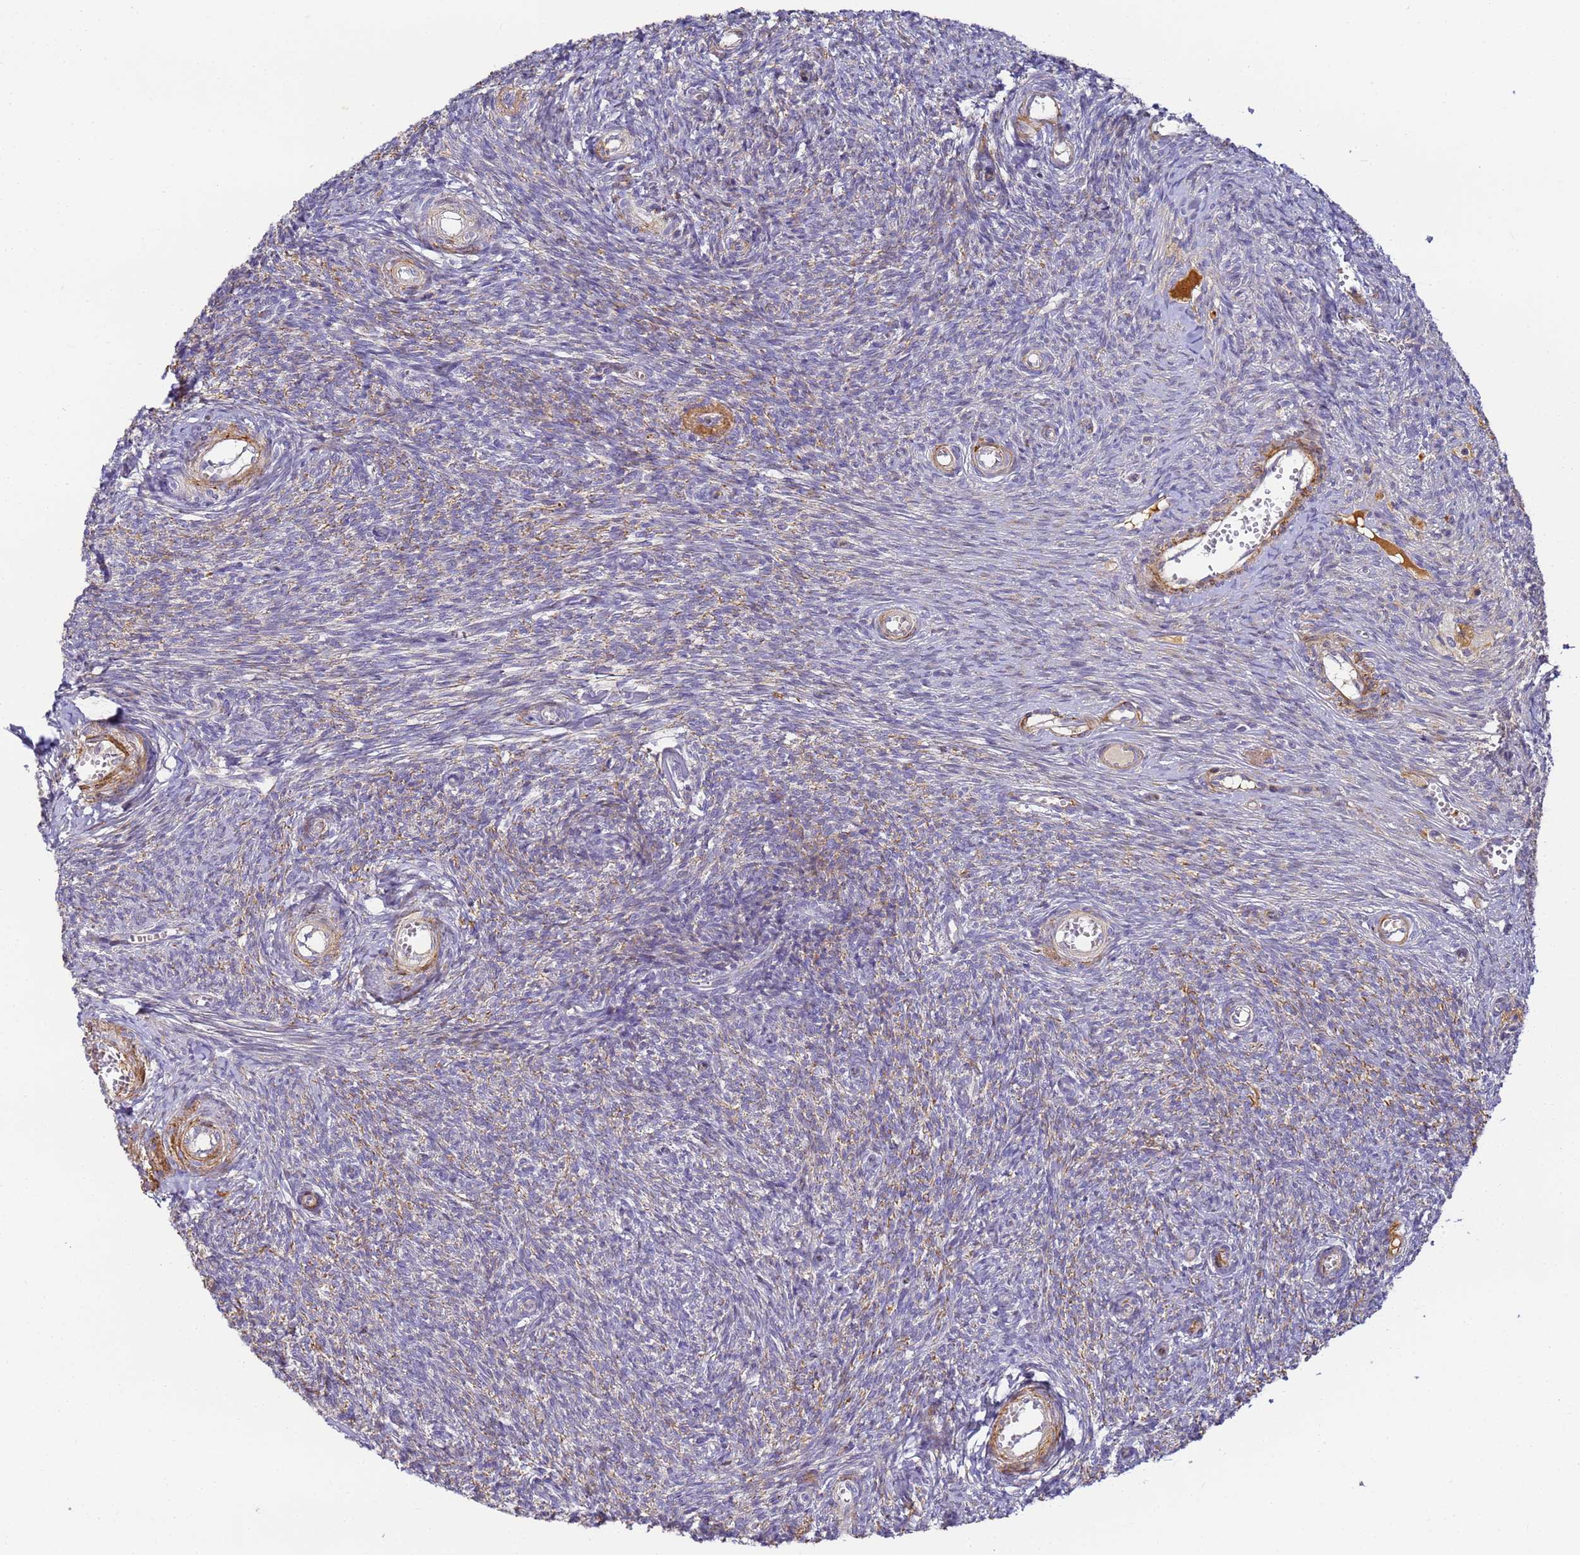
{"staining": {"intensity": "weak", "quantity": "25%-75%", "location": "cytoplasmic/membranous"}, "tissue": "ovary", "cell_type": "Follicle cells", "image_type": "normal", "snomed": [{"axis": "morphology", "description": "Normal tissue, NOS"}, {"axis": "topography", "description": "Ovary"}], "caption": "Protein expression analysis of benign ovary shows weak cytoplasmic/membranous positivity in about 25%-75% of follicle cells. (DAB (3,3'-diaminobenzidine) = brown stain, brightfield microscopy at high magnification).", "gene": "CFHR1", "patient": {"sex": "female", "age": 44}}